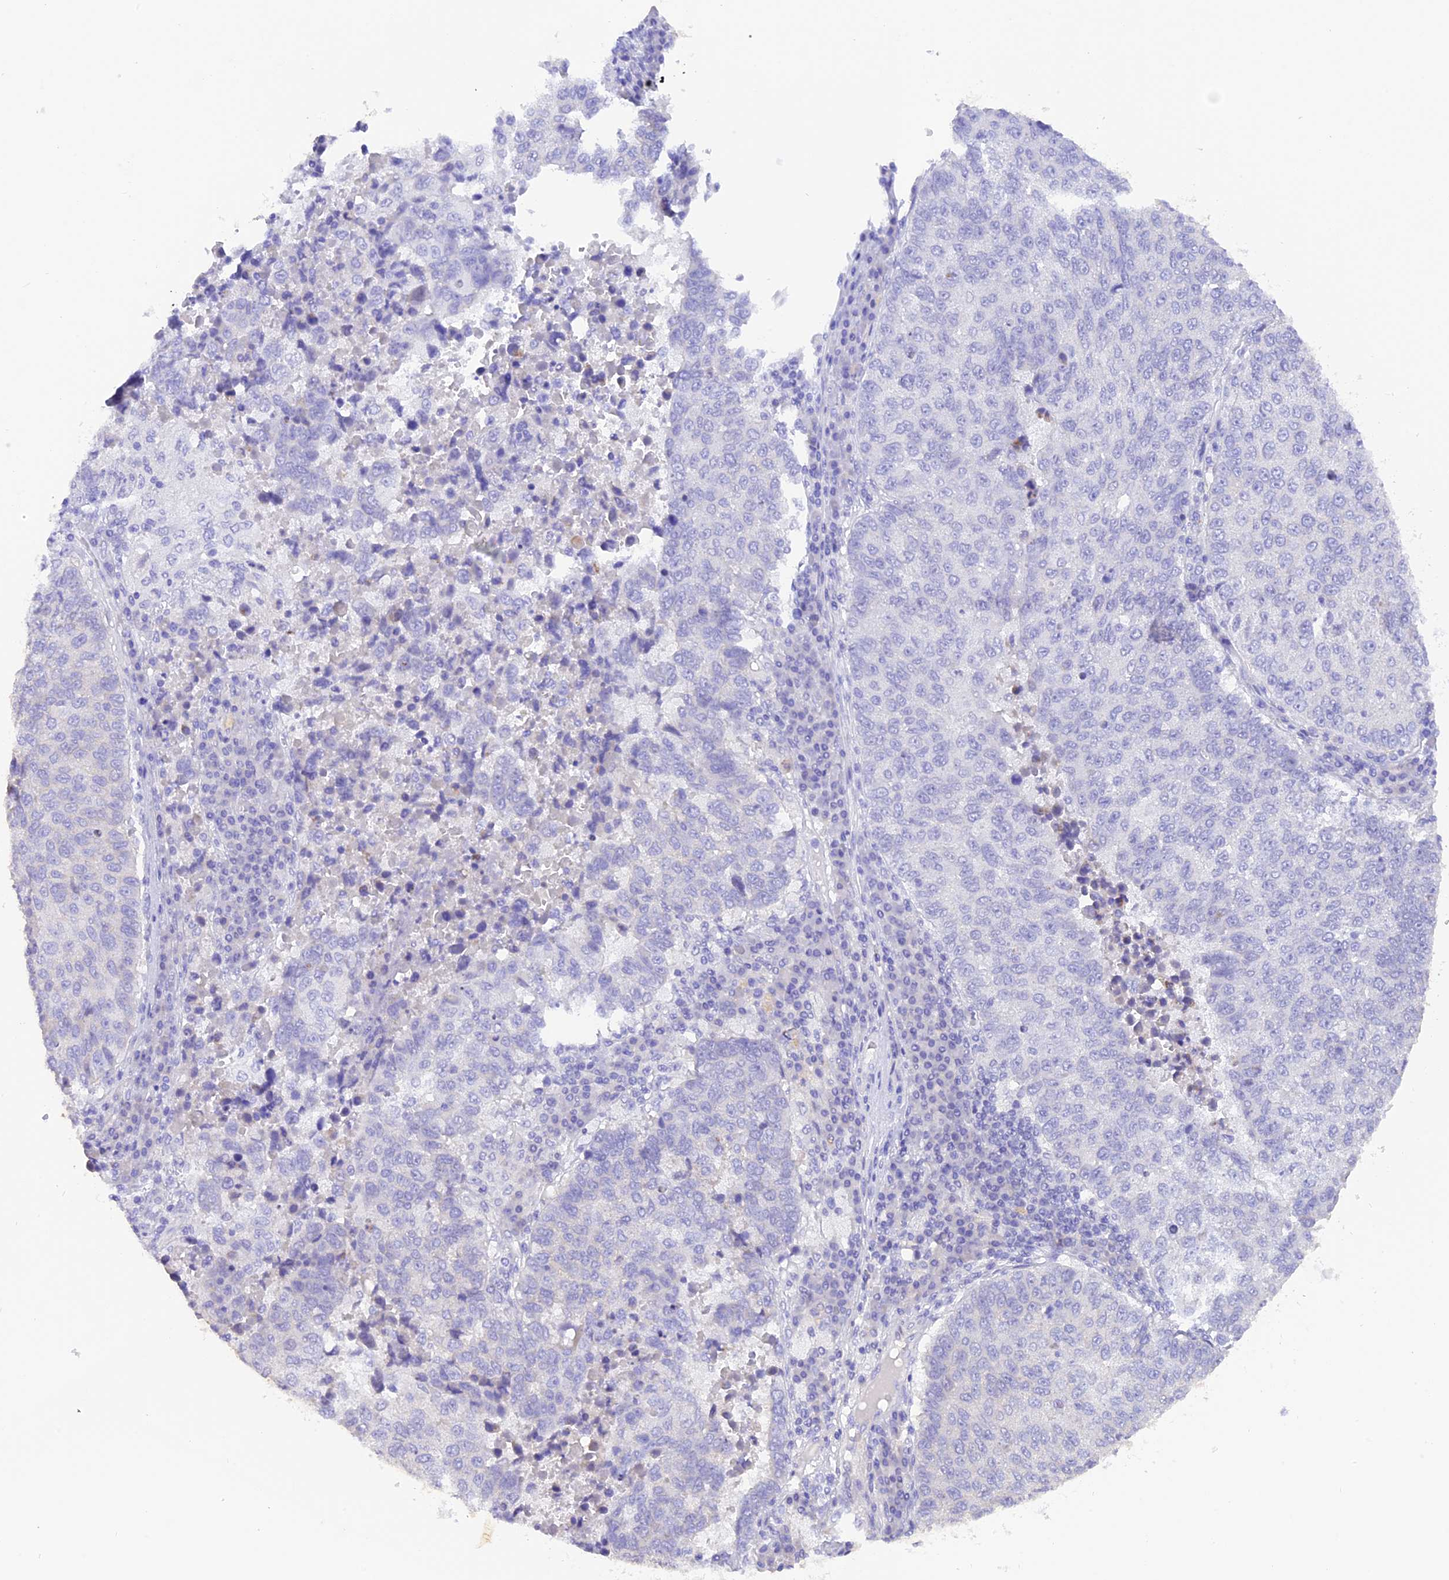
{"staining": {"intensity": "negative", "quantity": "none", "location": "none"}, "tissue": "lung cancer", "cell_type": "Tumor cells", "image_type": "cancer", "snomed": [{"axis": "morphology", "description": "Squamous cell carcinoma, NOS"}, {"axis": "topography", "description": "Lung"}], "caption": "Immunohistochemistry of human squamous cell carcinoma (lung) displays no staining in tumor cells.", "gene": "COL6A5", "patient": {"sex": "male", "age": 73}}